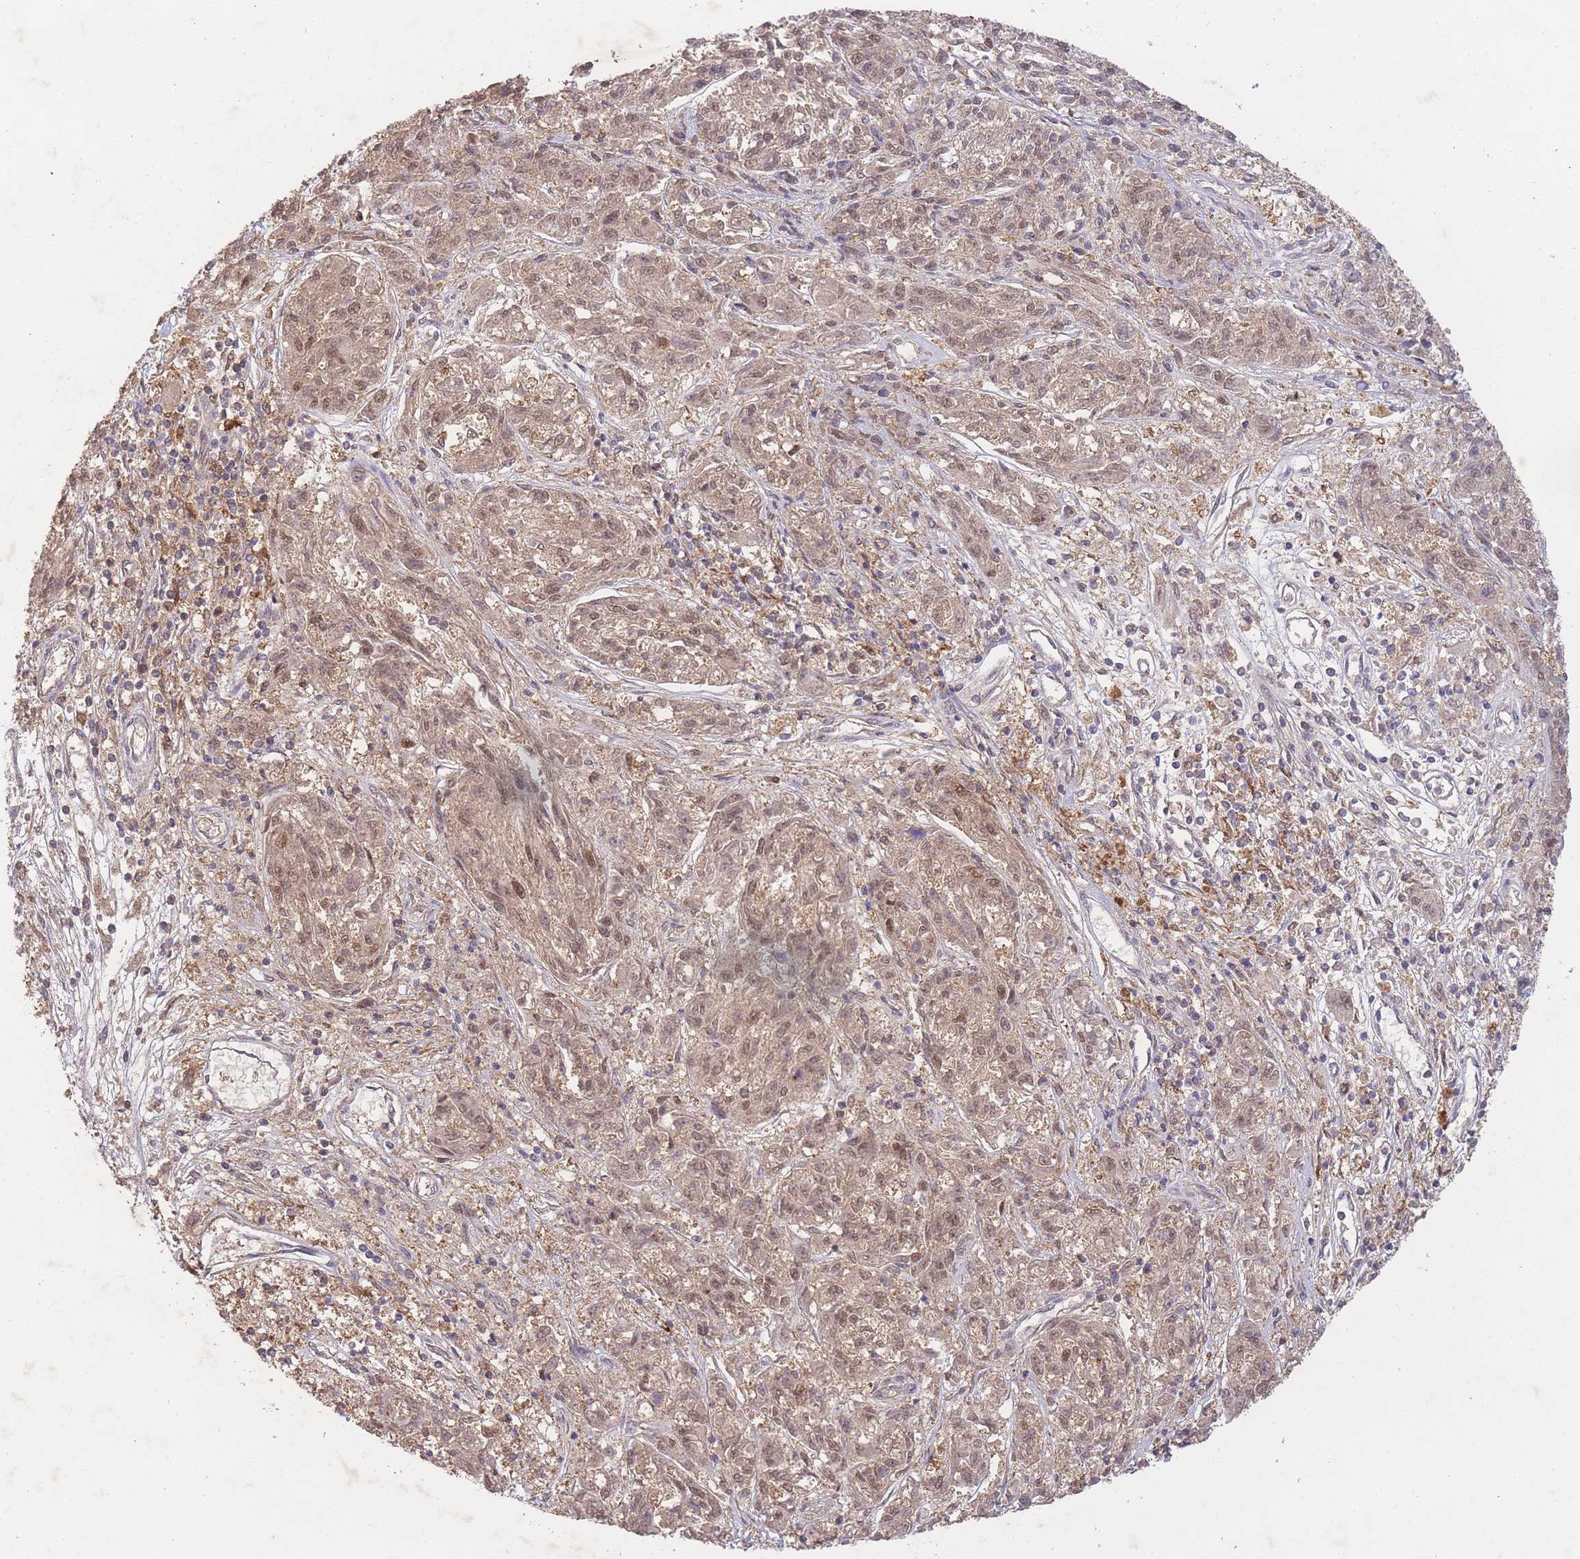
{"staining": {"intensity": "weak", "quantity": ">75%", "location": "cytoplasmic/membranous,nuclear"}, "tissue": "melanoma", "cell_type": "Tumor cells", "image_type": "cancer", "snomed": [{"axis": "morphology", "description": "Malignant melanoma, NOS"}, {"axis": "topography", "description": "Skin"}], "caption": "A high-resolution image shows immunohistochemistry staining of melanoma, which demonstrates weak cytoplasmic/membranous and nuclear positivity in approximately >75% of tumor cells. (Stains: DAB (3,3'-diaminobenzidine) in brown, nuclei in blue, Microscopy: brightfield microscopy at high magnification).", "gene": "RNF144B", "patient": {"sex": "male", "age": 53}}